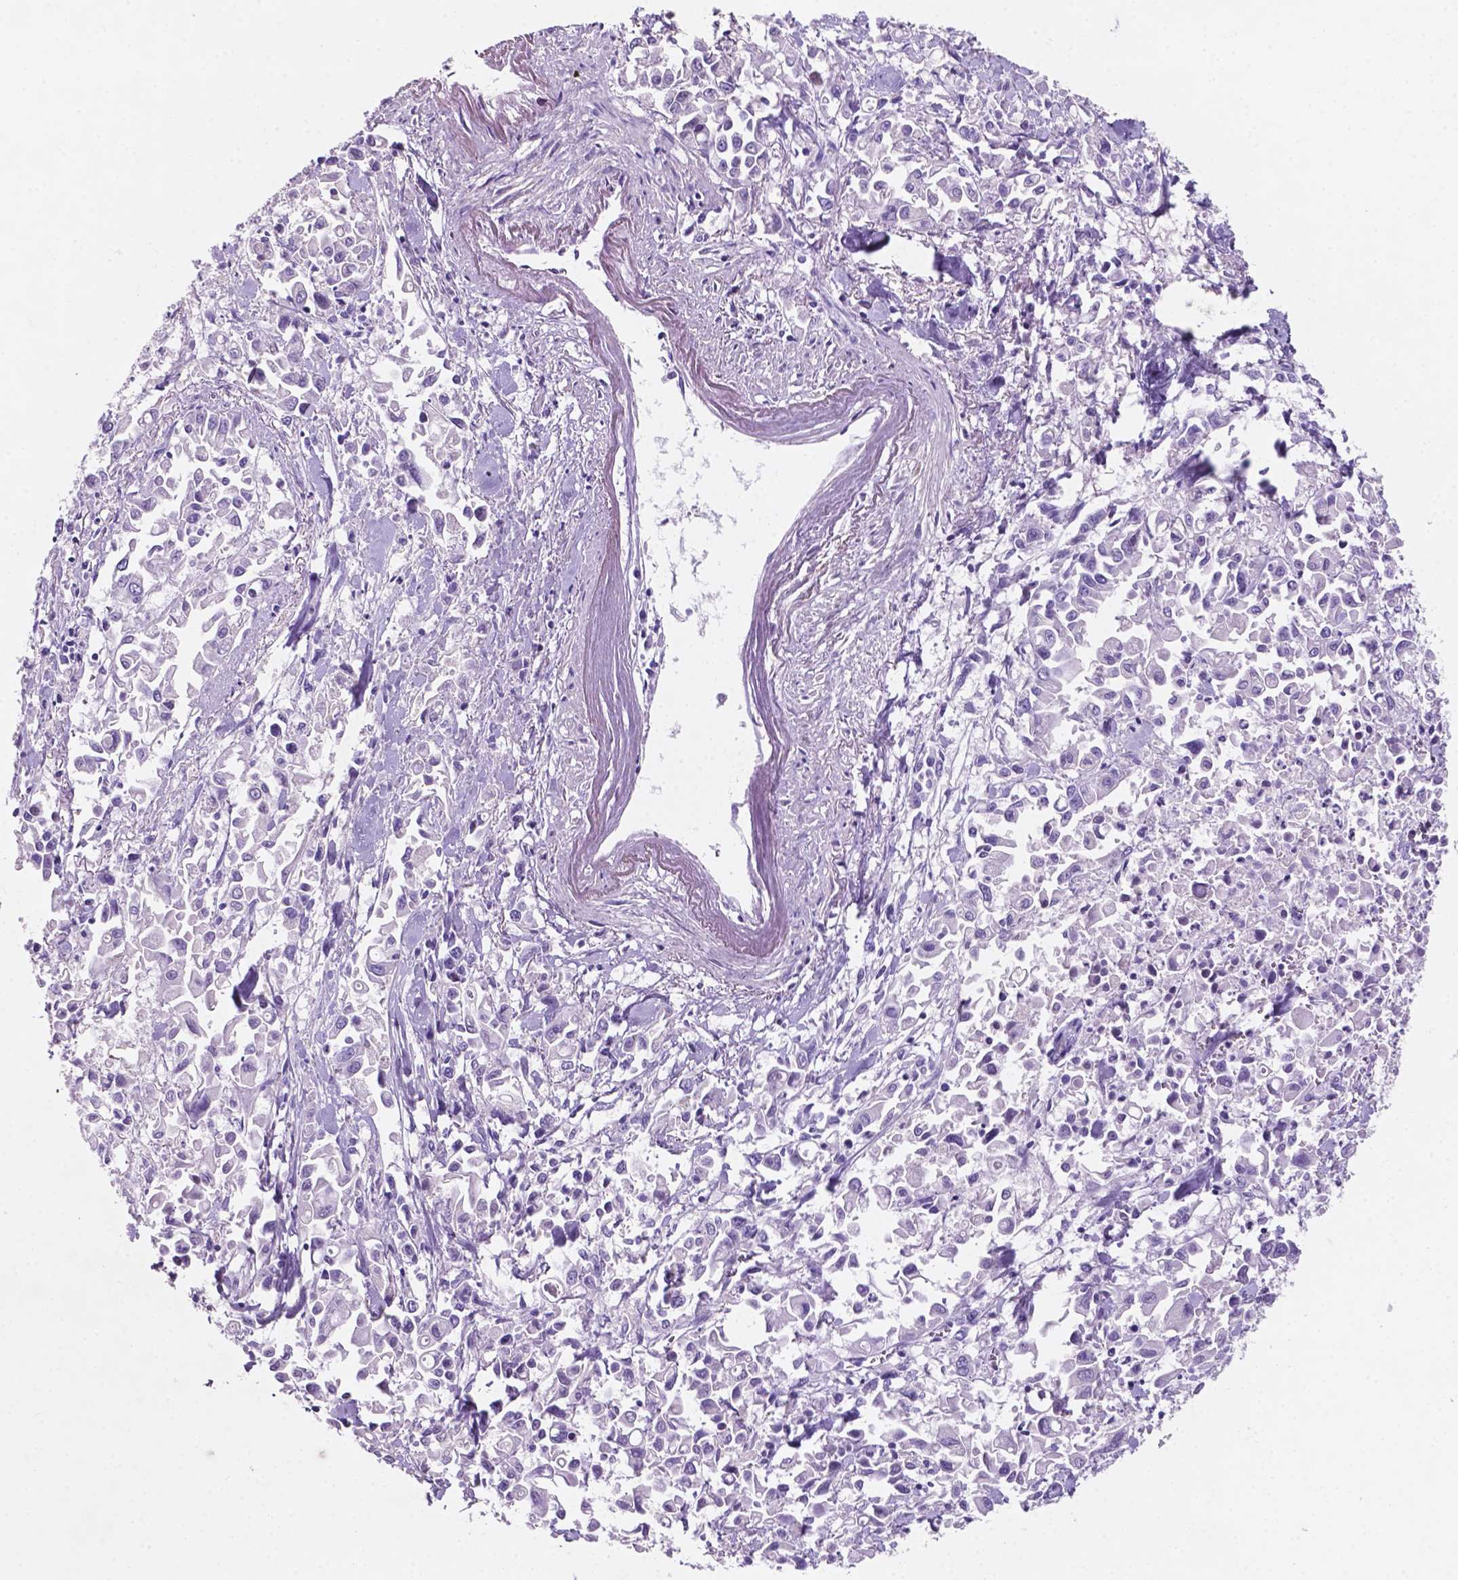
{"staining": {"intensity": "negative", "quantity": "none", "location": "none"}, "tissue": "pancreatic cancer", "cell_type": "Tumor cells", "image_type": "cancer", "snomed": [{"axis": "morphology", "description": "Adenocarcinoma, NOS"}, {"axis": "topography", "description": "Pancreas"}], "caption": "Protein analysis of pancreatic cancer (adenocarcinoma) shows no significant positivity in tumor cells.", "gene": "EBLN2", "patient": {"sex": "female", "age": 83}}